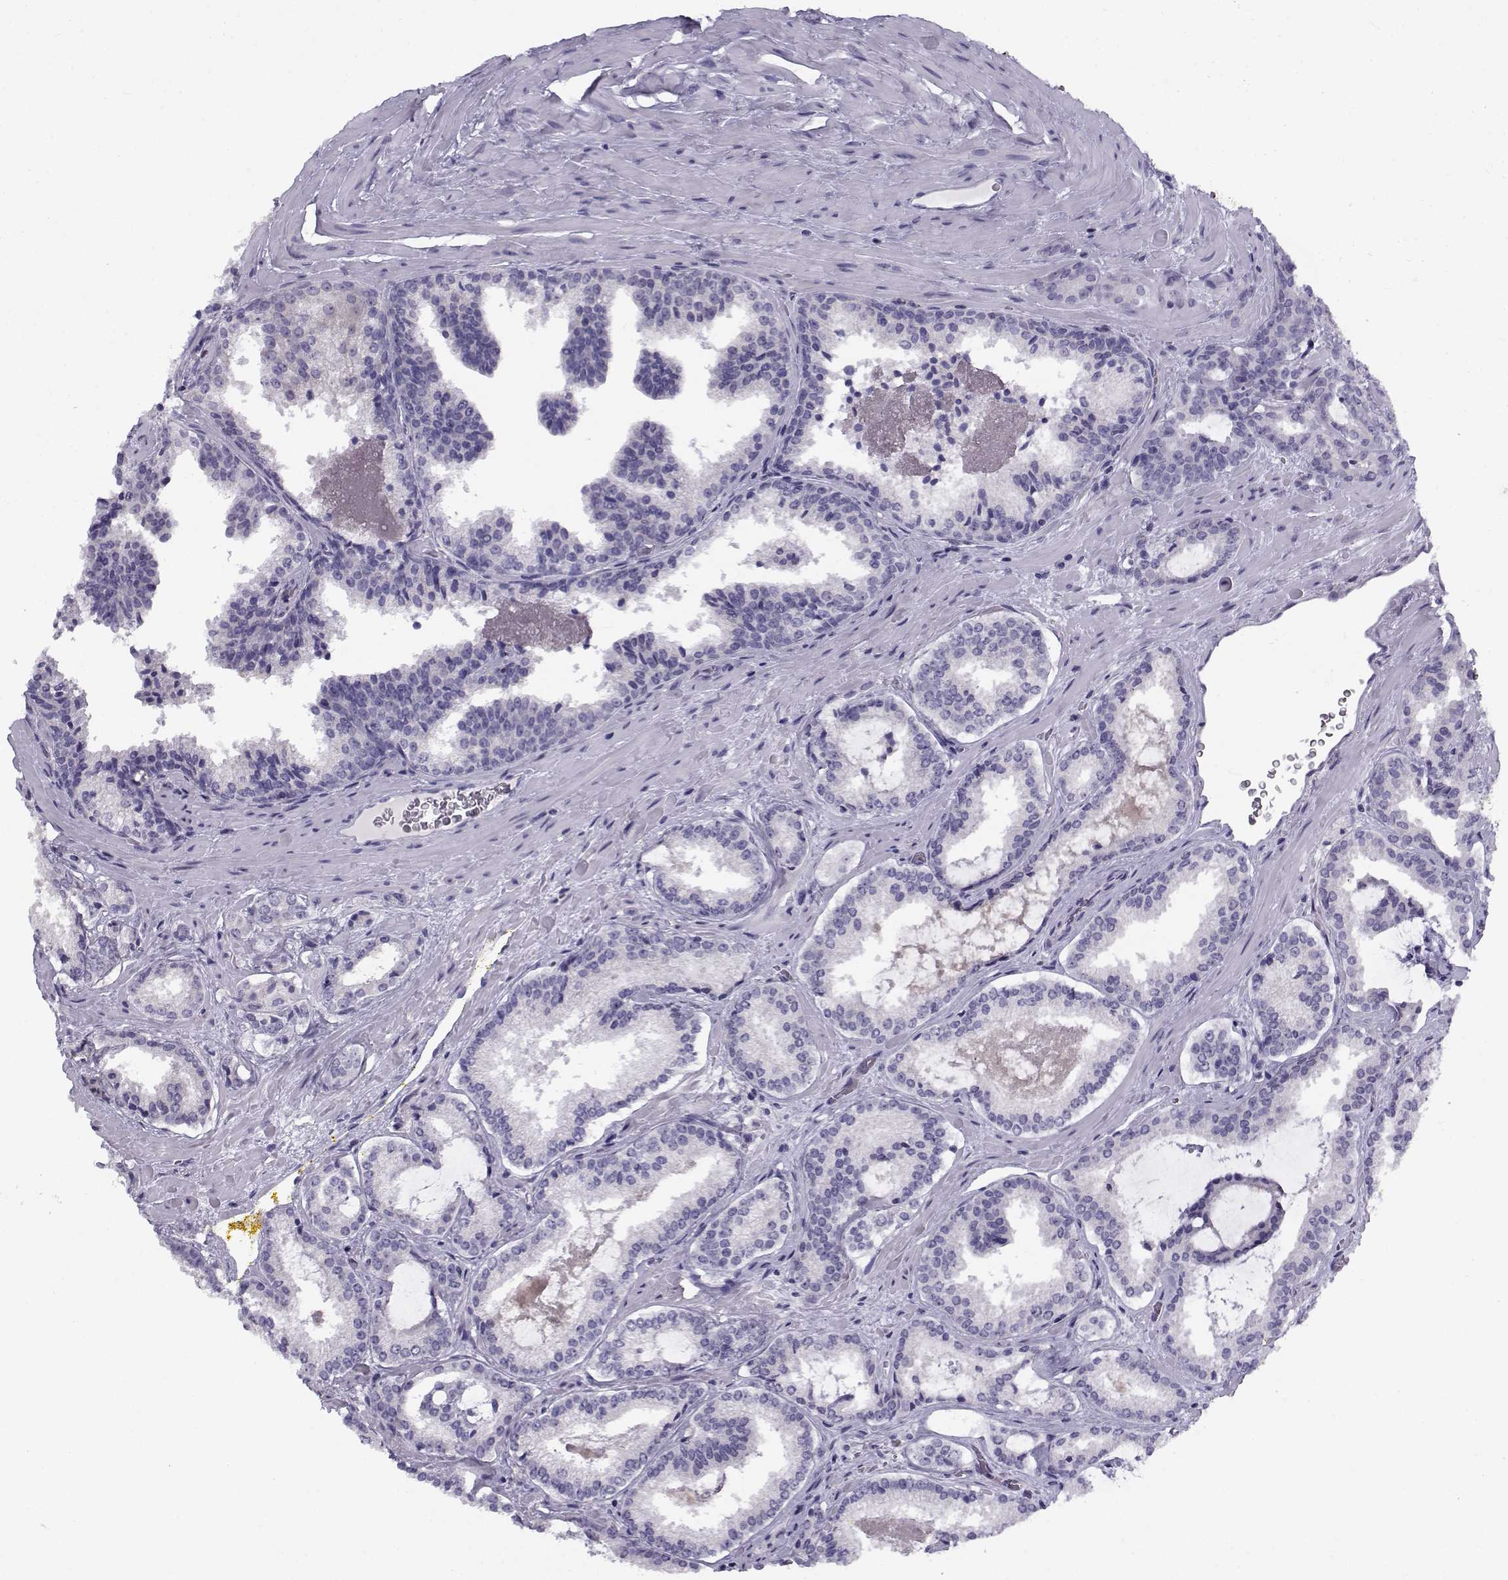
{"staining": {"intensity": "negative", "quantity": "none", "location": "none"}, "tissue": "prostate cancer", "cell_type": "Tumor cells", "image_type": "cancer", "snomed": [{"axis": "morphology", "description": "Adenocarcinoma, NOS"}, {"axis": "morphology", "description": "Adenocarcinoma, High grade"}, {"axis": "topography", "description": "Prostate"}], "caption": "Immunohistochemical staining of prostate adenocarcinoma demonstrates no significant positivity in tumor cells.", "gene": "FAM166A", "patient": {"sex": "male", "age": 62}}